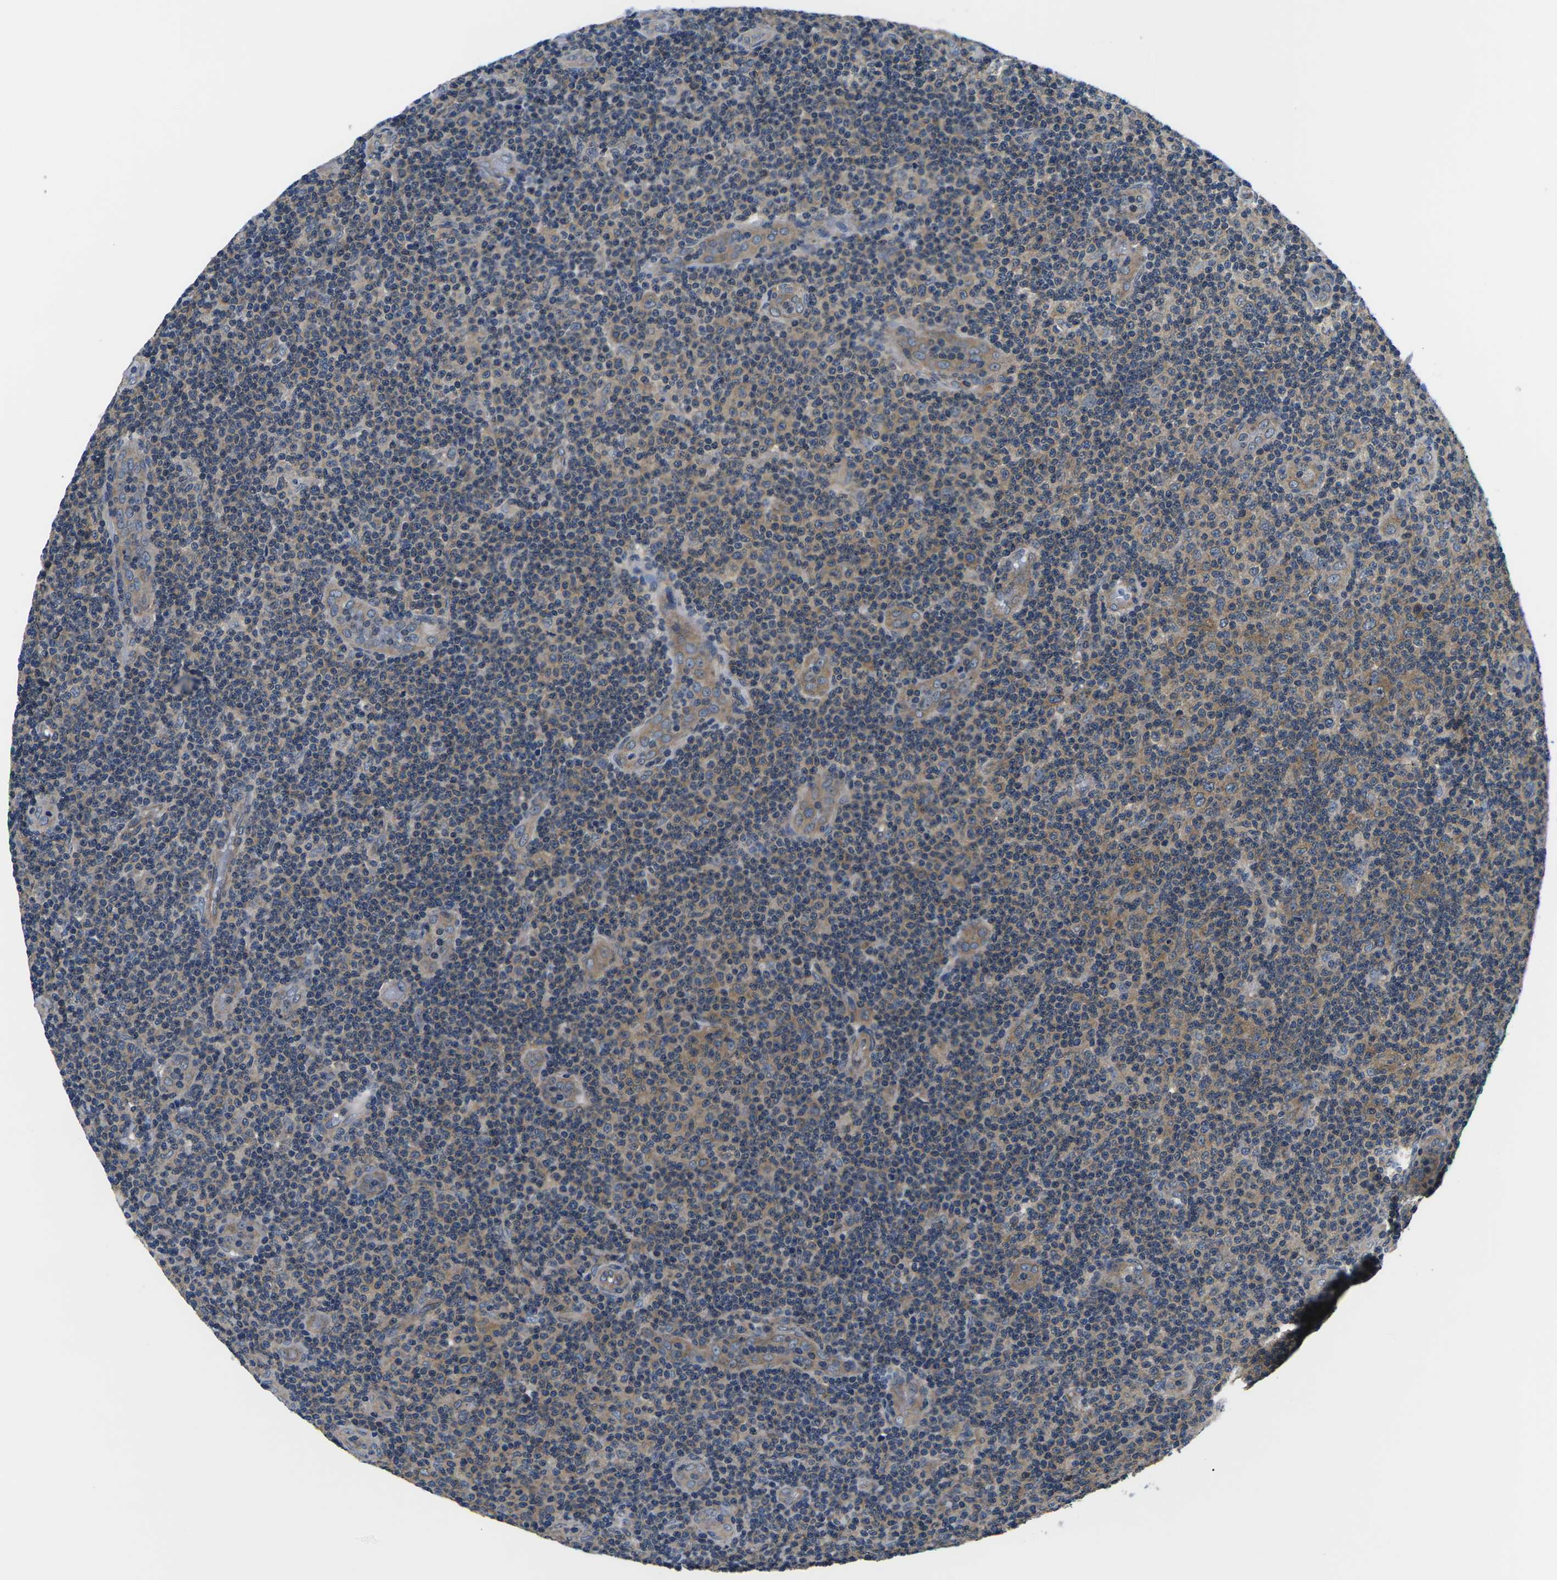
{"staining": {"intensity": "moderate", "quantity": ">75%", "location": "cytoplasmic/membranous"}, "tissue": "lymphoma", "cell_type": "Tumor cells", "image_type": "cancer", "snomed": [{"axis": "morphology", "description": "Malignant lymphoma, non-Hodgkin's type, Low grade"}, {"axis": "topography", "description": "Lymph node"}], "caption": "Immunohistochemical staining of human malignant lymphoma, non-Hodgkin's type (low-grade) displays medium levels of moderate cytoplasmic/membranous positivity in about >75% of tumor cells.", "gene": "GSK3B", "patient": {"sex": "male", "age": 83}}